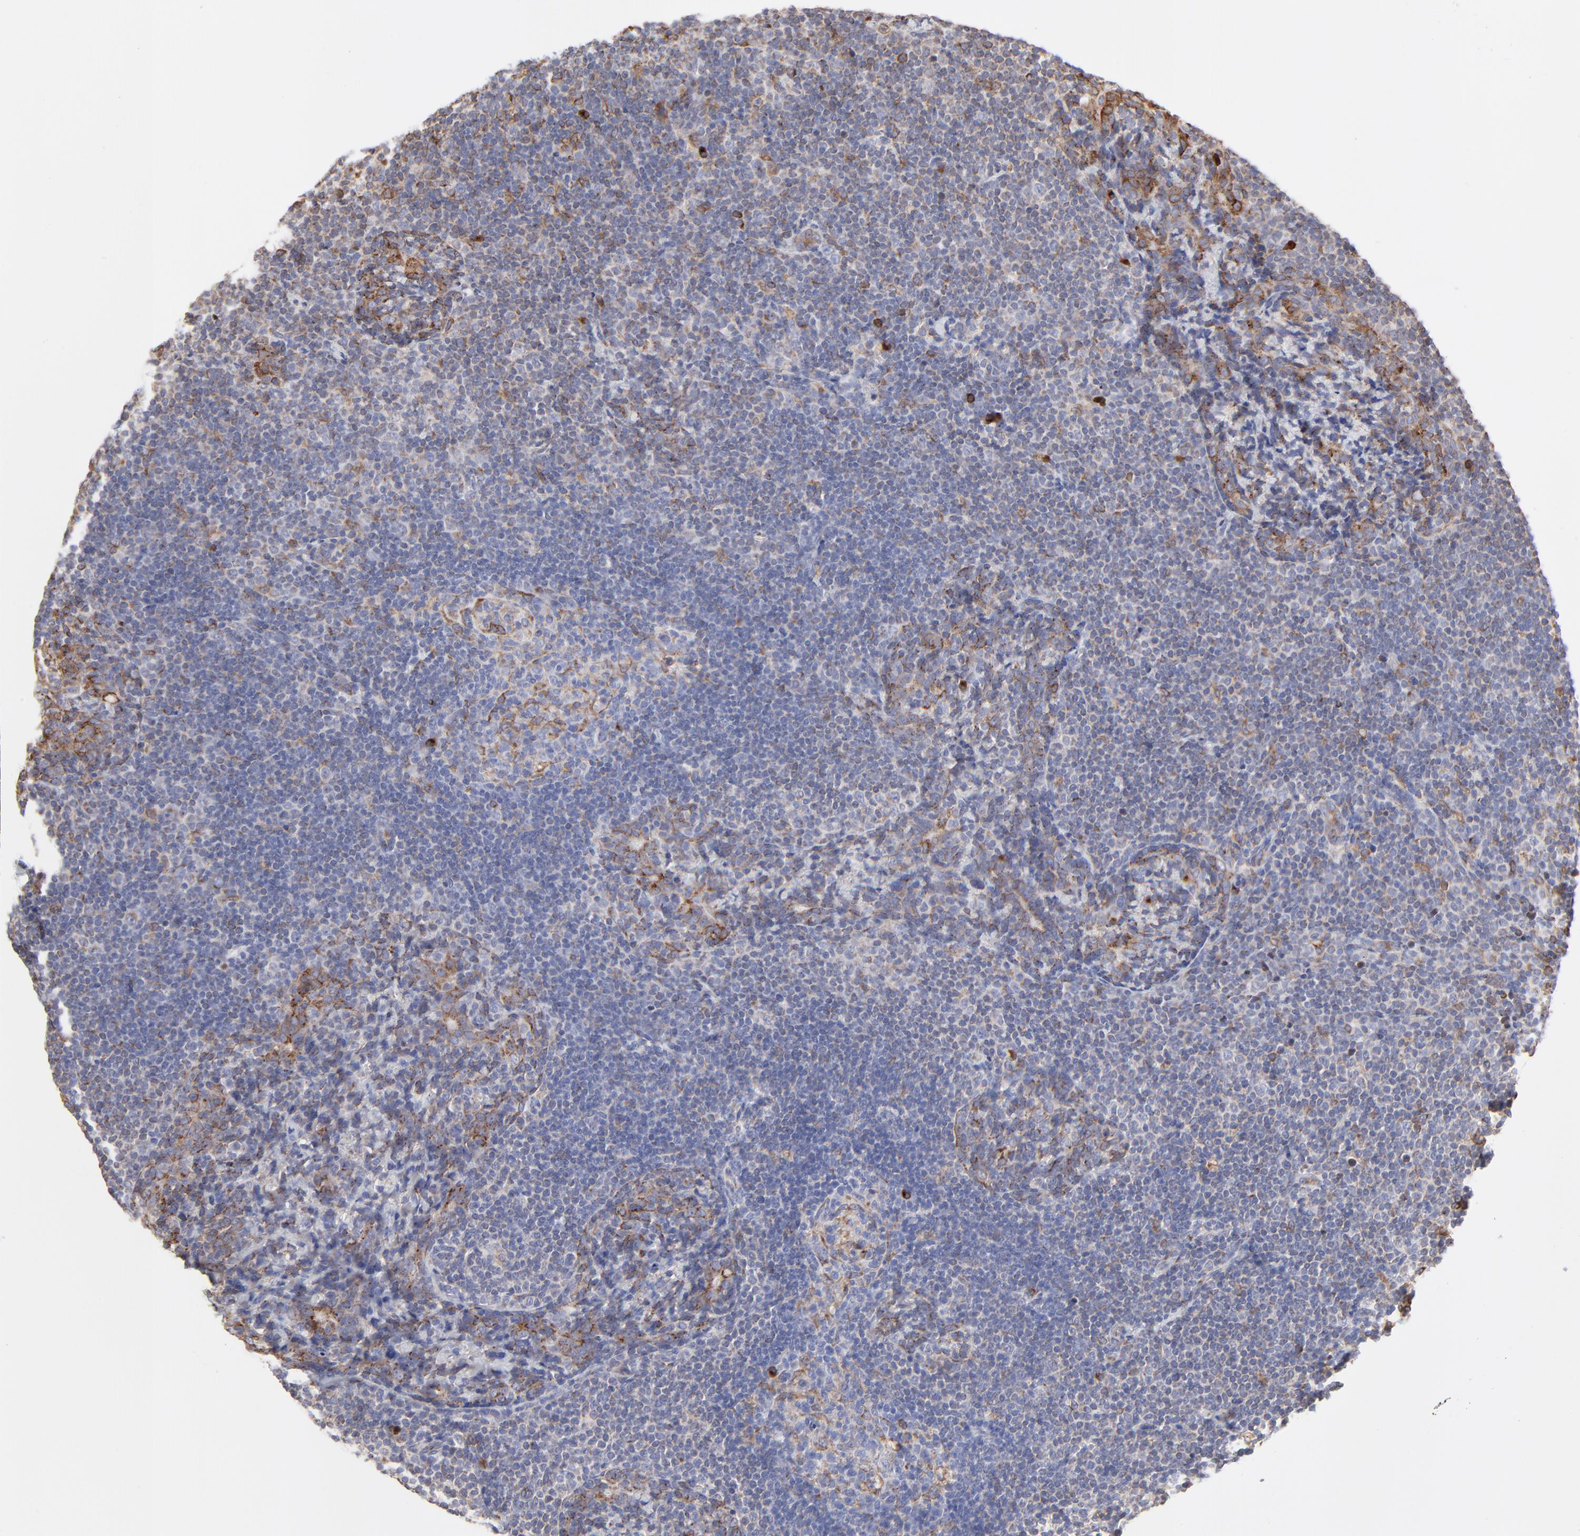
{"staining": {"intensity": "strong", "quantity": "<25%", "location": "cytoplasmic/membranous"}, "tissue": "lymph node", "cell_type": "Germinal center cells", "image_type": "normal", "snomed": [{"axis": "morphology", "description": "Normal tissue, NOS"}, {"axis": "morphology", "description": "Uncertain malignant potential"}, {"axis": "topography", "description": "Lymph node"}, {"axis": "topography", "description": "Salivary gland, NOS"}], "caption": "Immunohistochemistry image of unremarkable lymph node: human lymph node stained using immunohistochemistry reveals medium levels of strong protein expression localized specifically in the cytoplasmic/membranous of germinal center cells, appearing as a cytoplasmic/membranous brown color.", "gene": "LMAN1", "patient": {"sex": "female", "age": 51}}